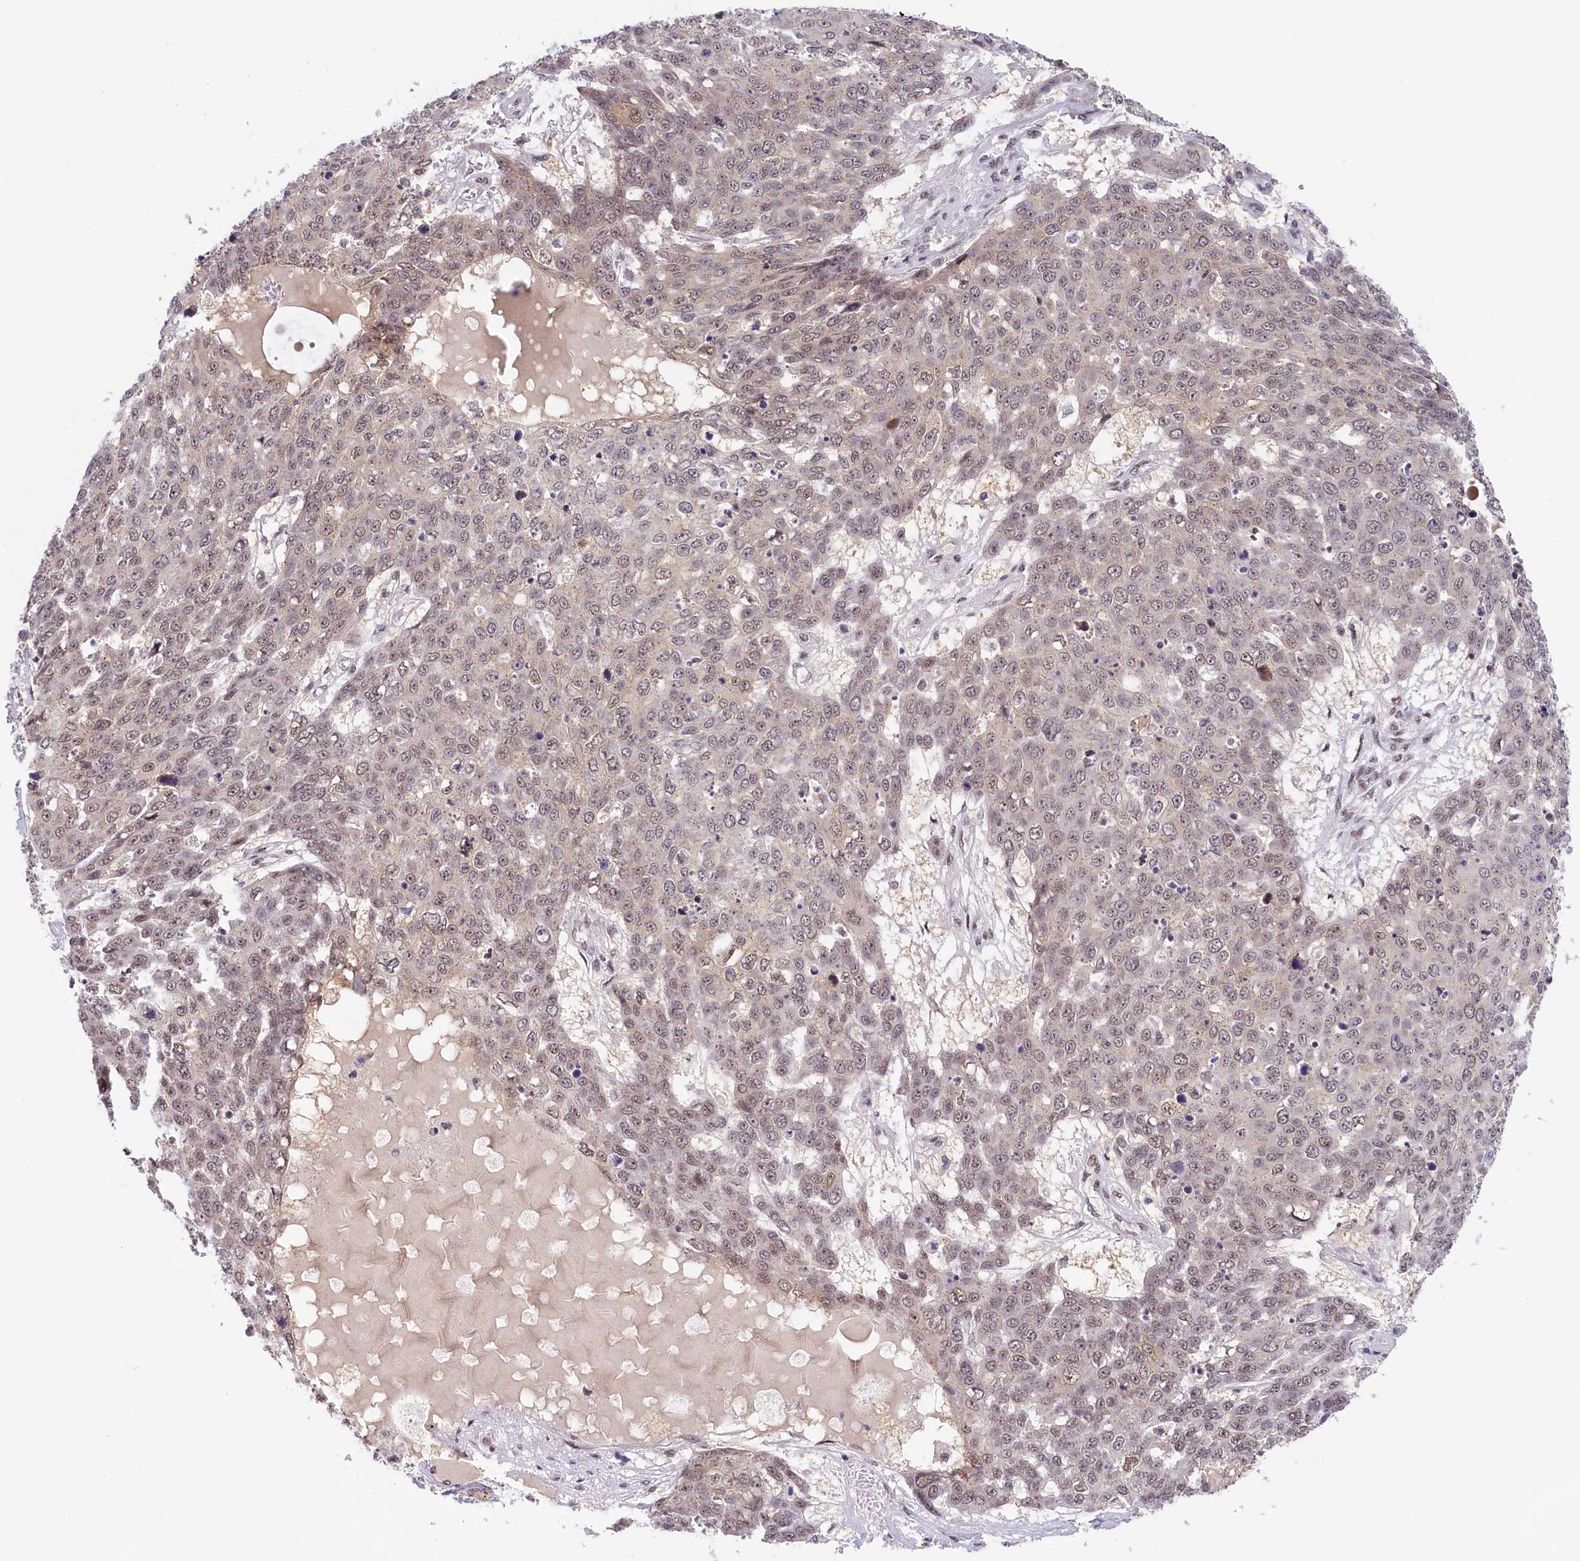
{"staining": {"intensity": "weak", "quantity": "25%-75%", "location": "nuclear"}, "tissue": "skin cancer", "cell_type": "Tumor cells", "image_type": "cancer", "snomed": [{"axis": "morphology", "description": "Normal tissue, NOS"}, {"axis": "morphology", "description": "Squamous cell carcinoma, NOS"}, {"axis": "topography", "description": "Skin"}], "caption": "The immunohistochemical stain shows weak nuclear positivity in tumor cells of skin cancer (squamous cell carcinoma) tissue.", "gene": "SEC31B", "patient": {"sex": "male", "age": 72}}